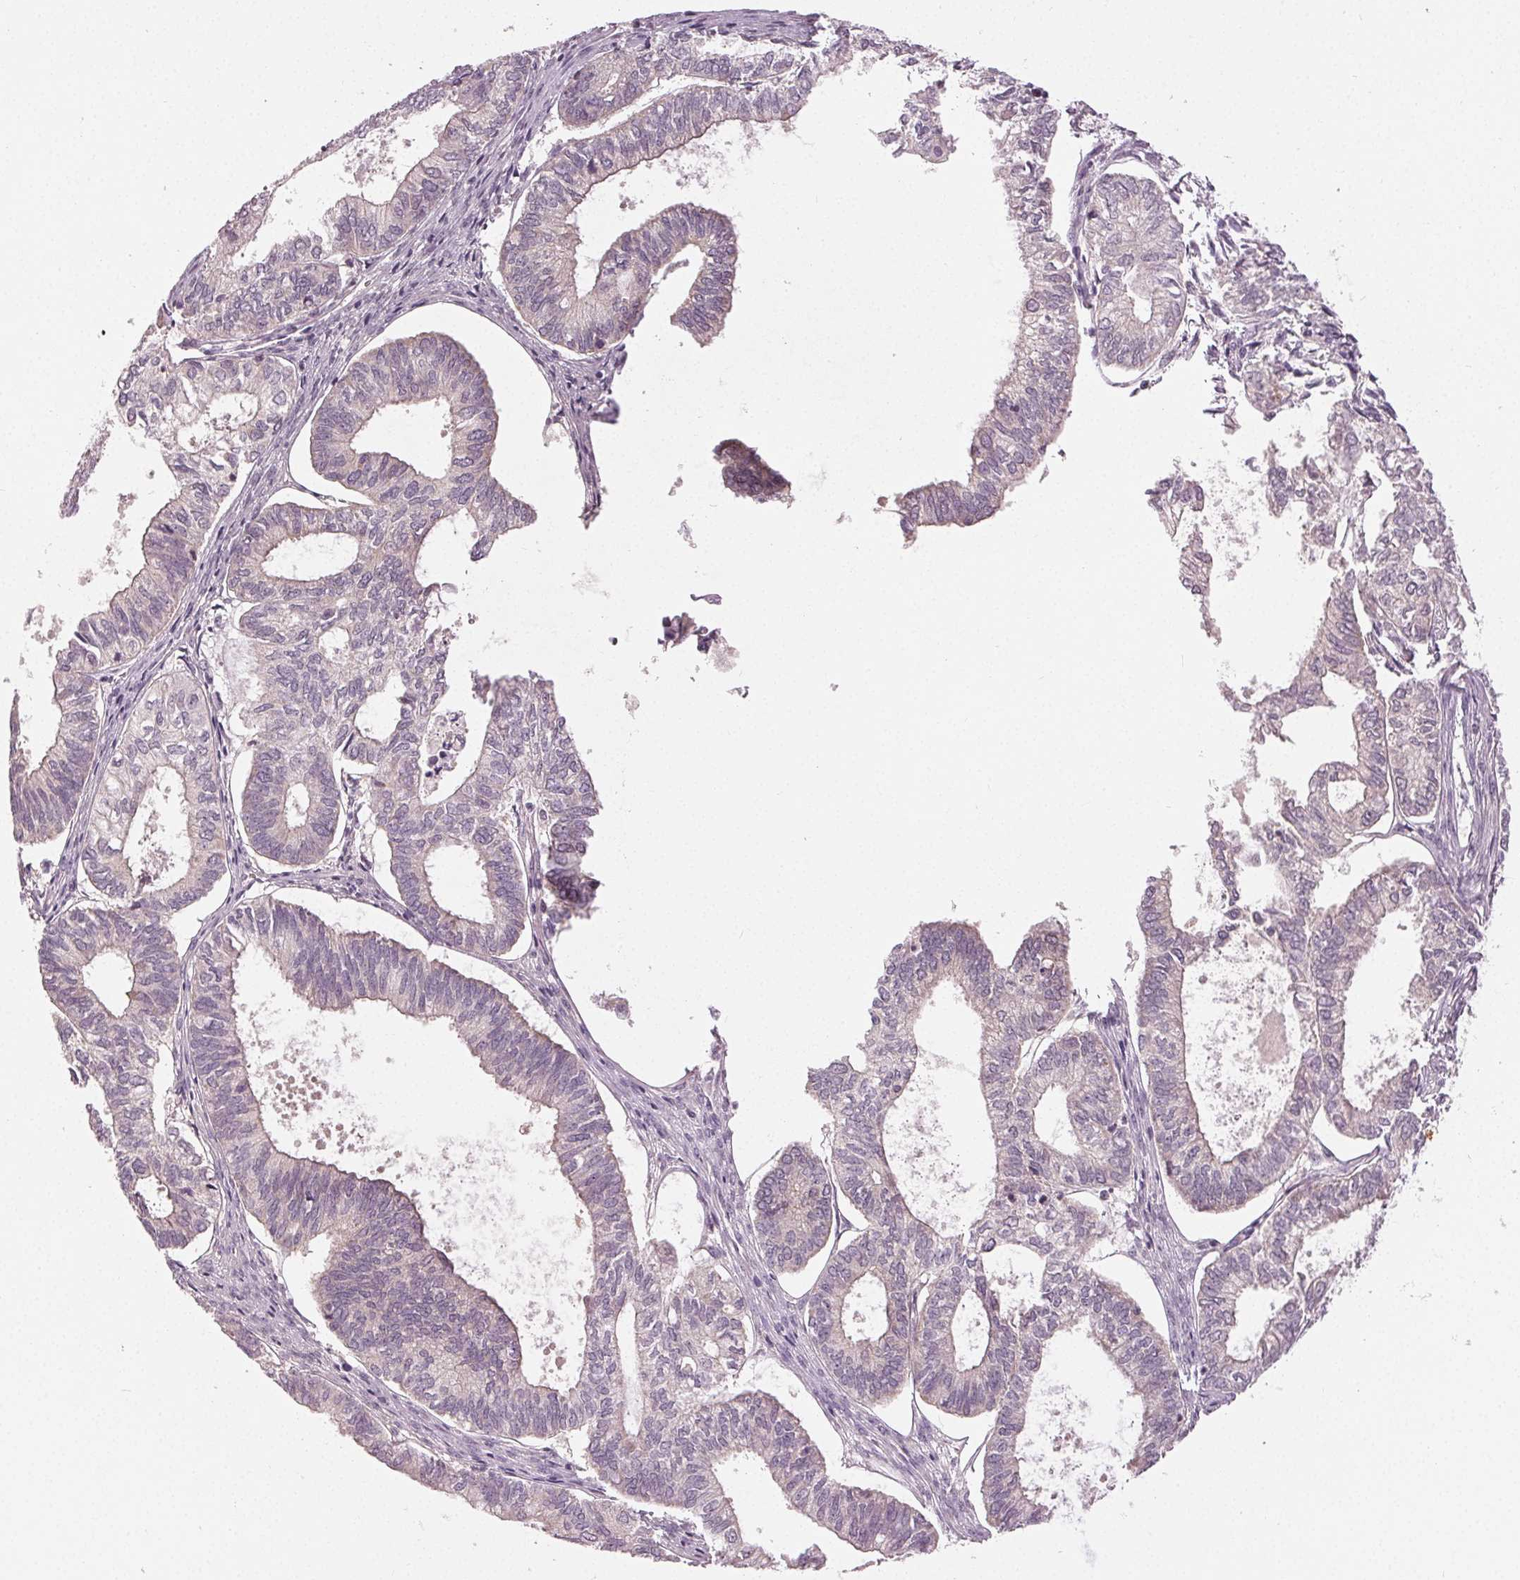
{"staining": {"intensity": "negative", "quantity": "none", "location": "none"}, "tissue": "ovarian cancer", "cell_type": "Tumor cells", "image_type": "cancer", "snomed": [{"axis": "morphology", "description": "Carcinoma, endometroid"}, {"axis": "topography", "description": "Ovary"}], "caption": "Image shows no significant protein staining in tumor cells of ovarian cancer.", "gene": "ZNF605", "patient": {"sex": "female", "age": 64}}